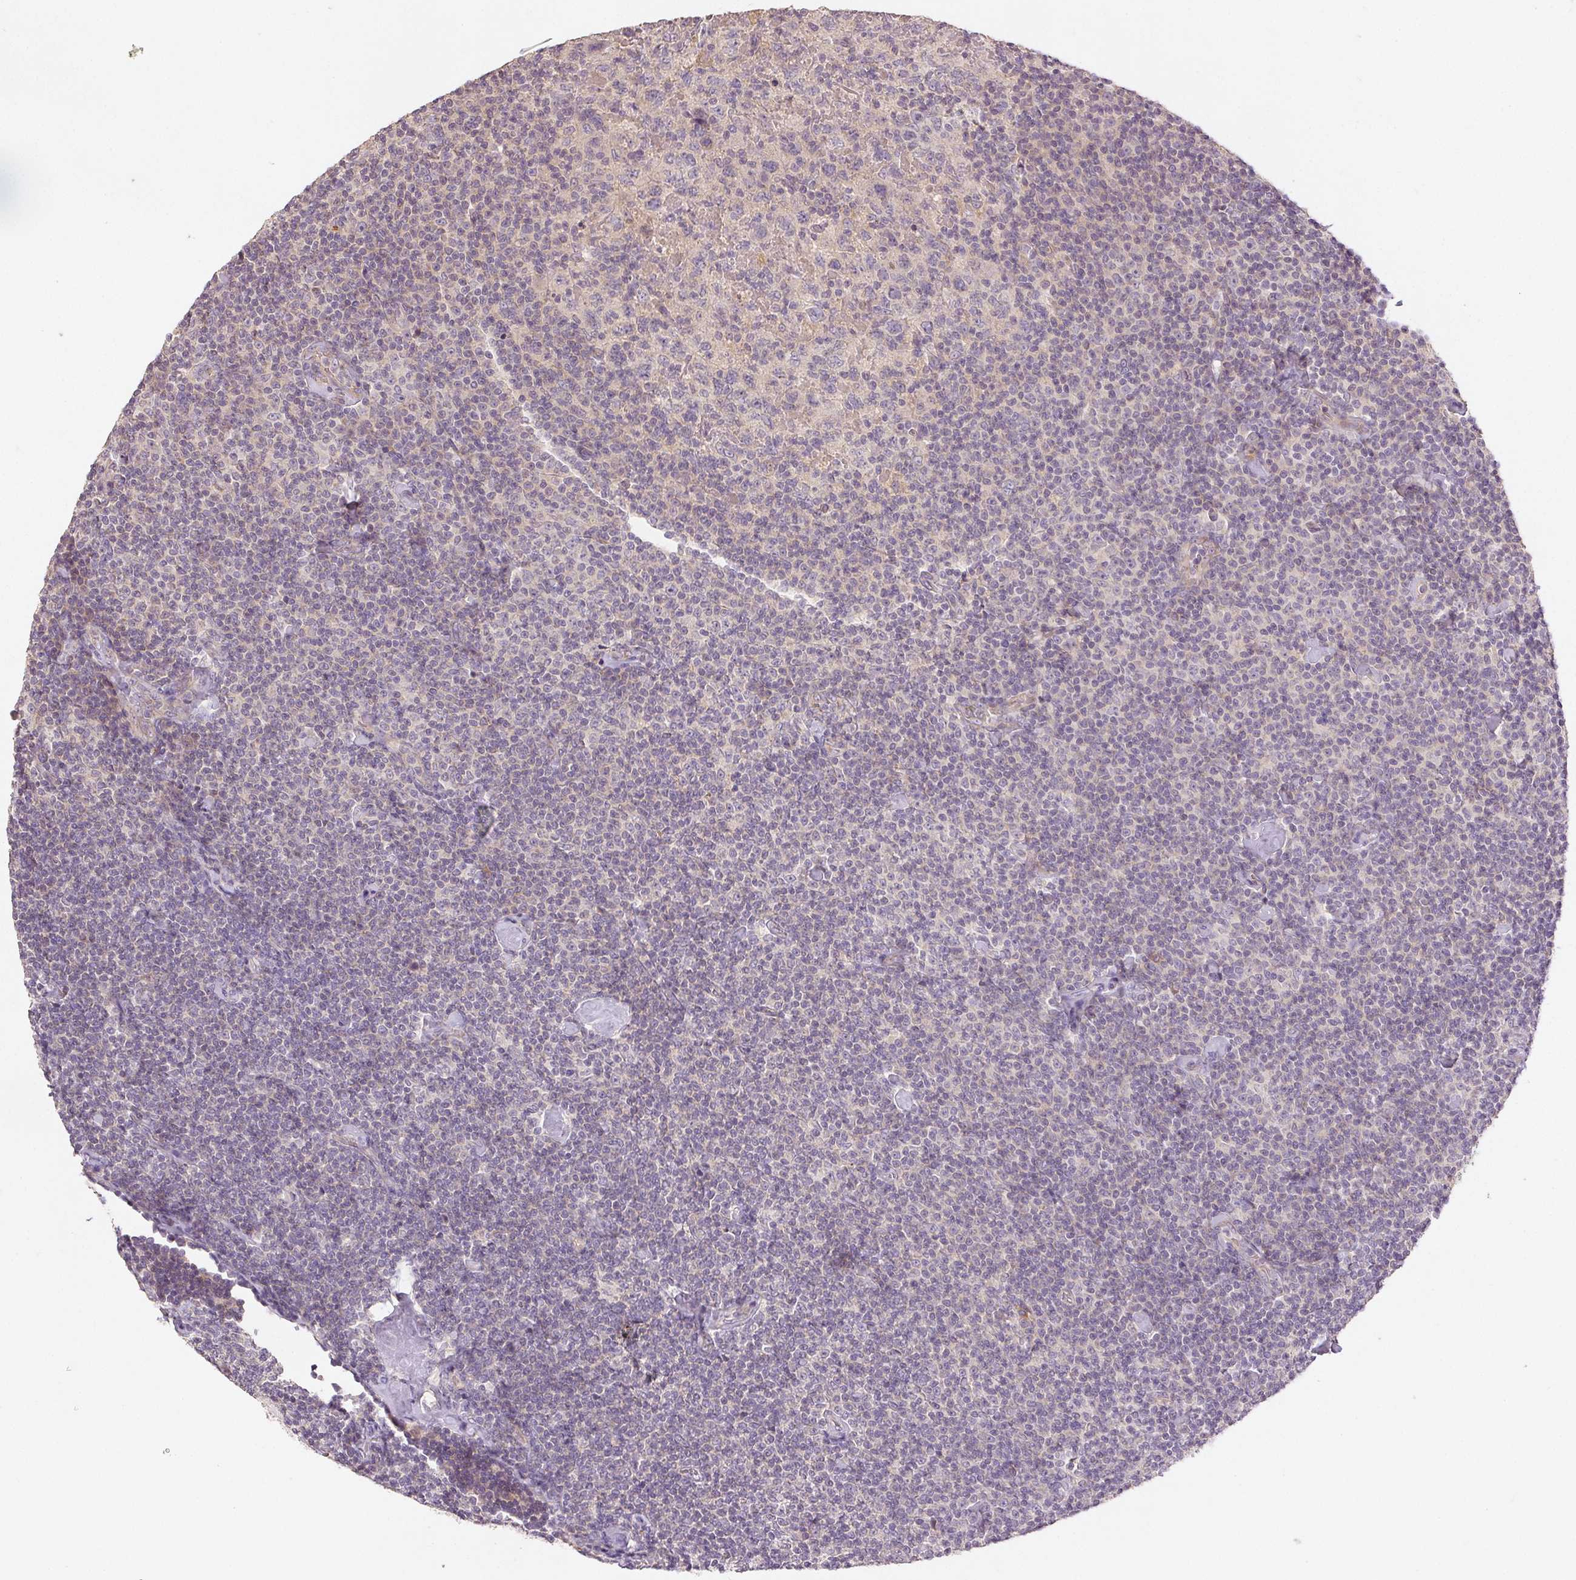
{"staining": {"intensity": "negative", "quantity": "none", "location": "none"}, "tissue": "lymphoma", "cell_type": "Tumor cells", "image_type": "cancer", "snomed": [{"axis": "morphology", "description": "Malignant lymphoma, non-Hodgkin's type, Low grade"}, {"axis": "topography", "description": "Lymph node"}], "caption": "The image demonstrates no significant expression in tumor cells of lymphoma.", "gene": "YIF1B", "patient": {"sex": "male", "age": 81}}